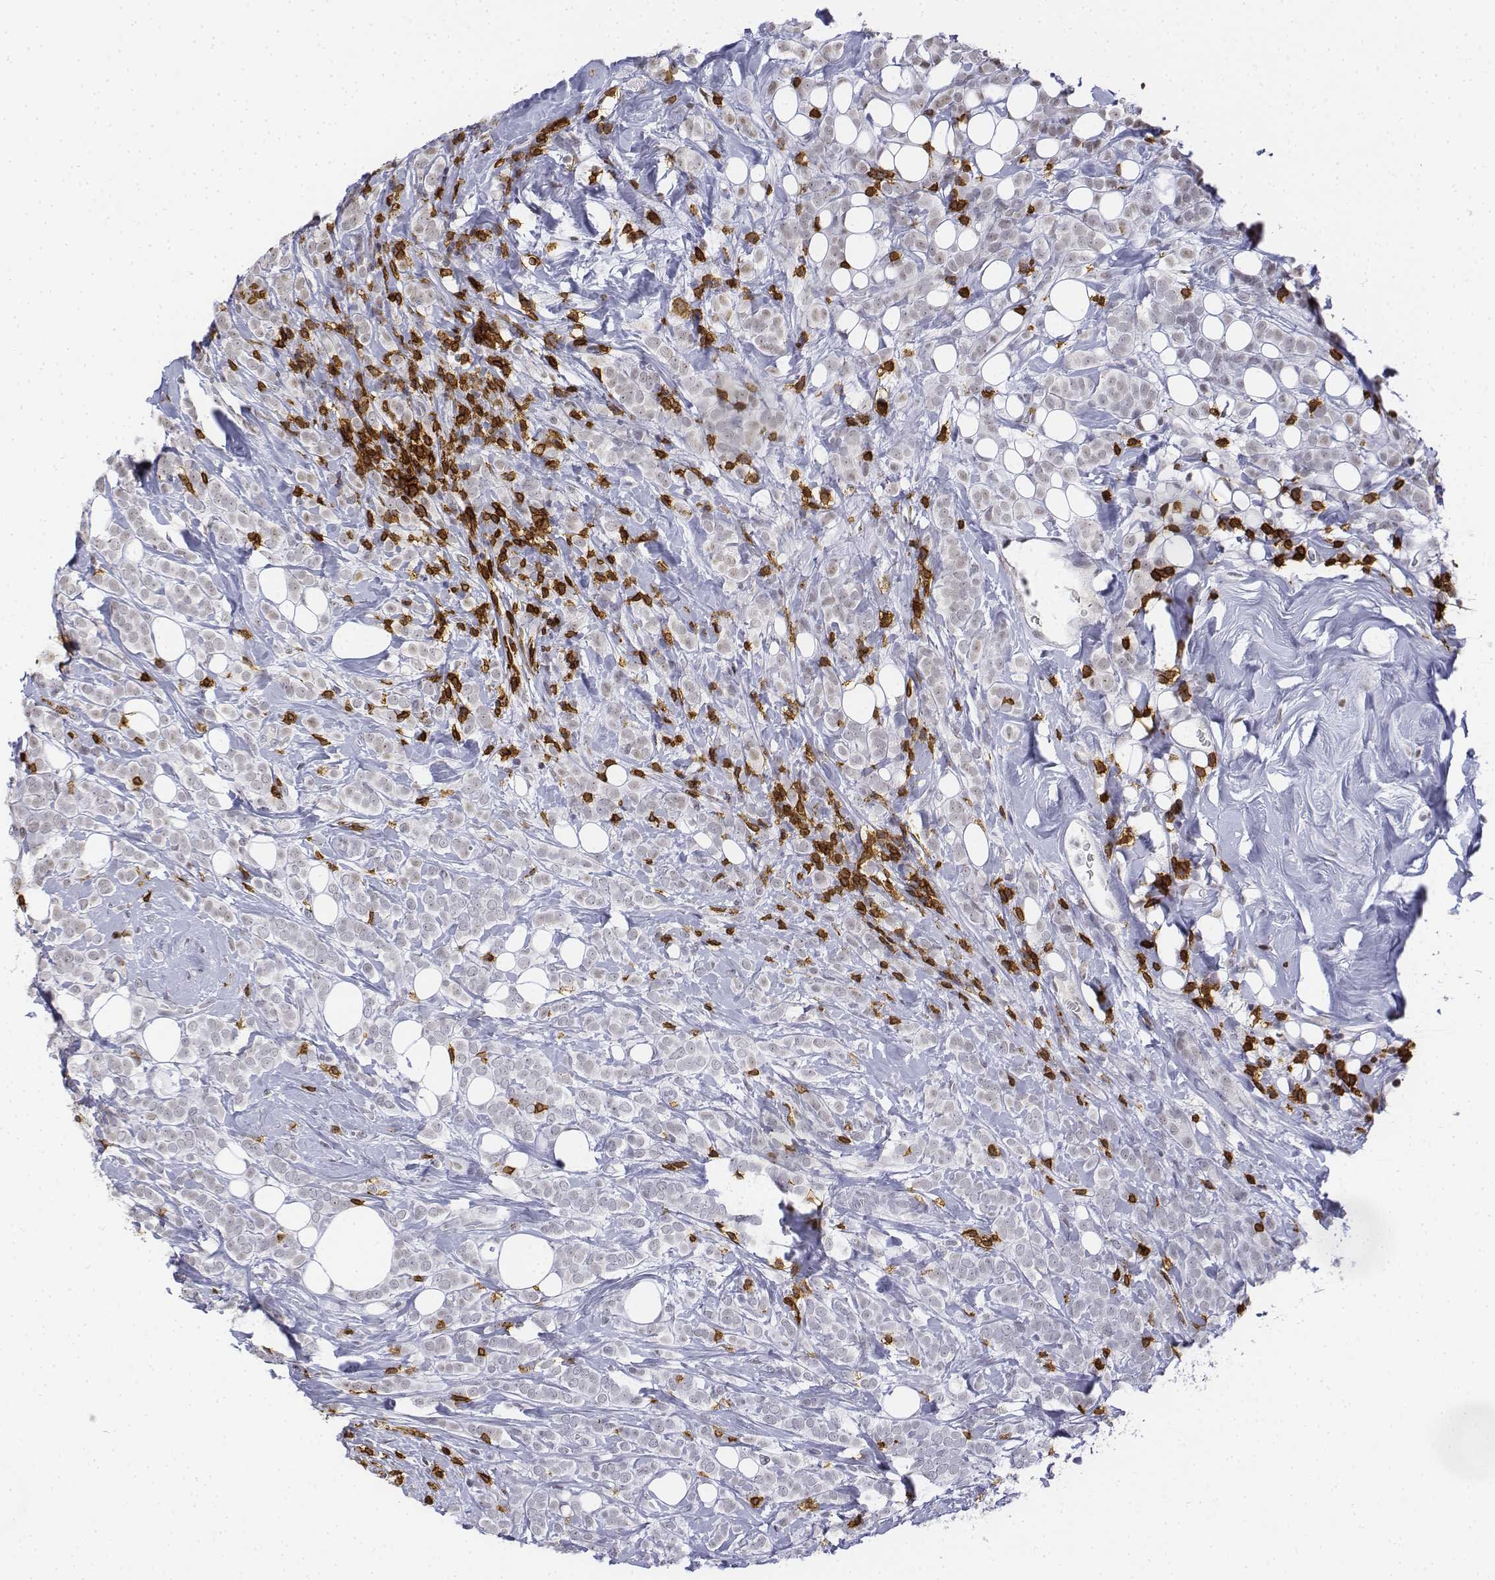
{"staining": {"intensity": "negative", "quantity": "none", "location": "none"}, "tissue": "breast cancer", "cell_type": "Tumor cells", "image_type": "cancer", "snomed": [{"axis": "morphology", "description": "Lobular carcinoma"}, {"axis": "topography", "description": "Breast"}], "caption": "The micrograph shows no staining of tumor cells in breast cancer (lobular carcinoma).", "gene": "CD3E", "patient": {"sex": "female", "age": 49}}